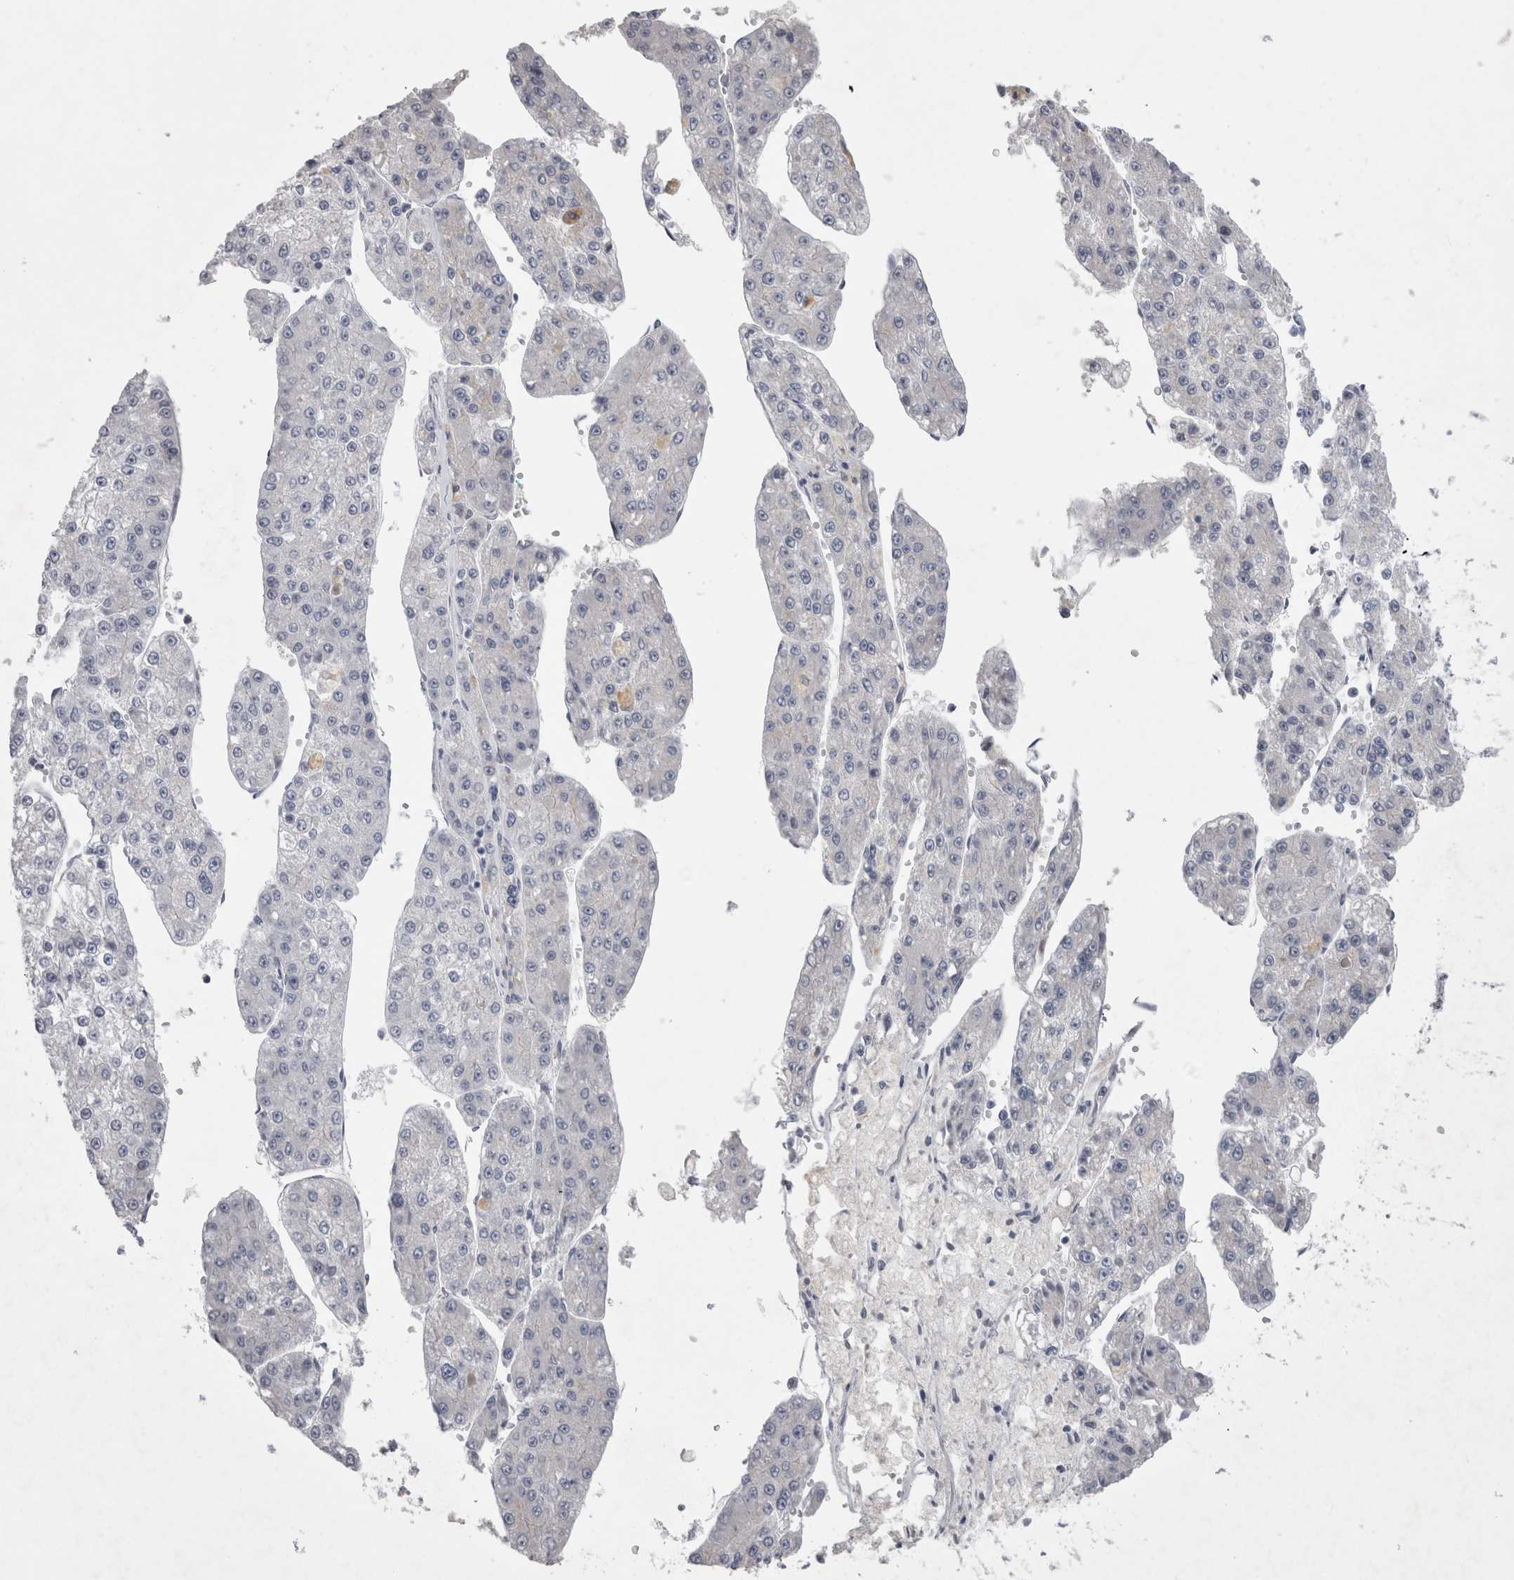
{"staining": {"intensity": "negative", "quantity": "none", "location": "none"}, "tissue": "liver cancer", "cell_type": "Tumor cells", "image_type": "cancer", "snomed": [{"axis": "morphology", "description": "Carcinoma, Hepatocellular, NOS"}, {"axis": "topography", "description": "Liver"}], "caption": "A micrograph of hepatocellular carcinoma (liver) stained for a protein displays no brown staining in tumor cells.", "gene": "KIF18B", "patient": {"sex": "female", "age": 73}}